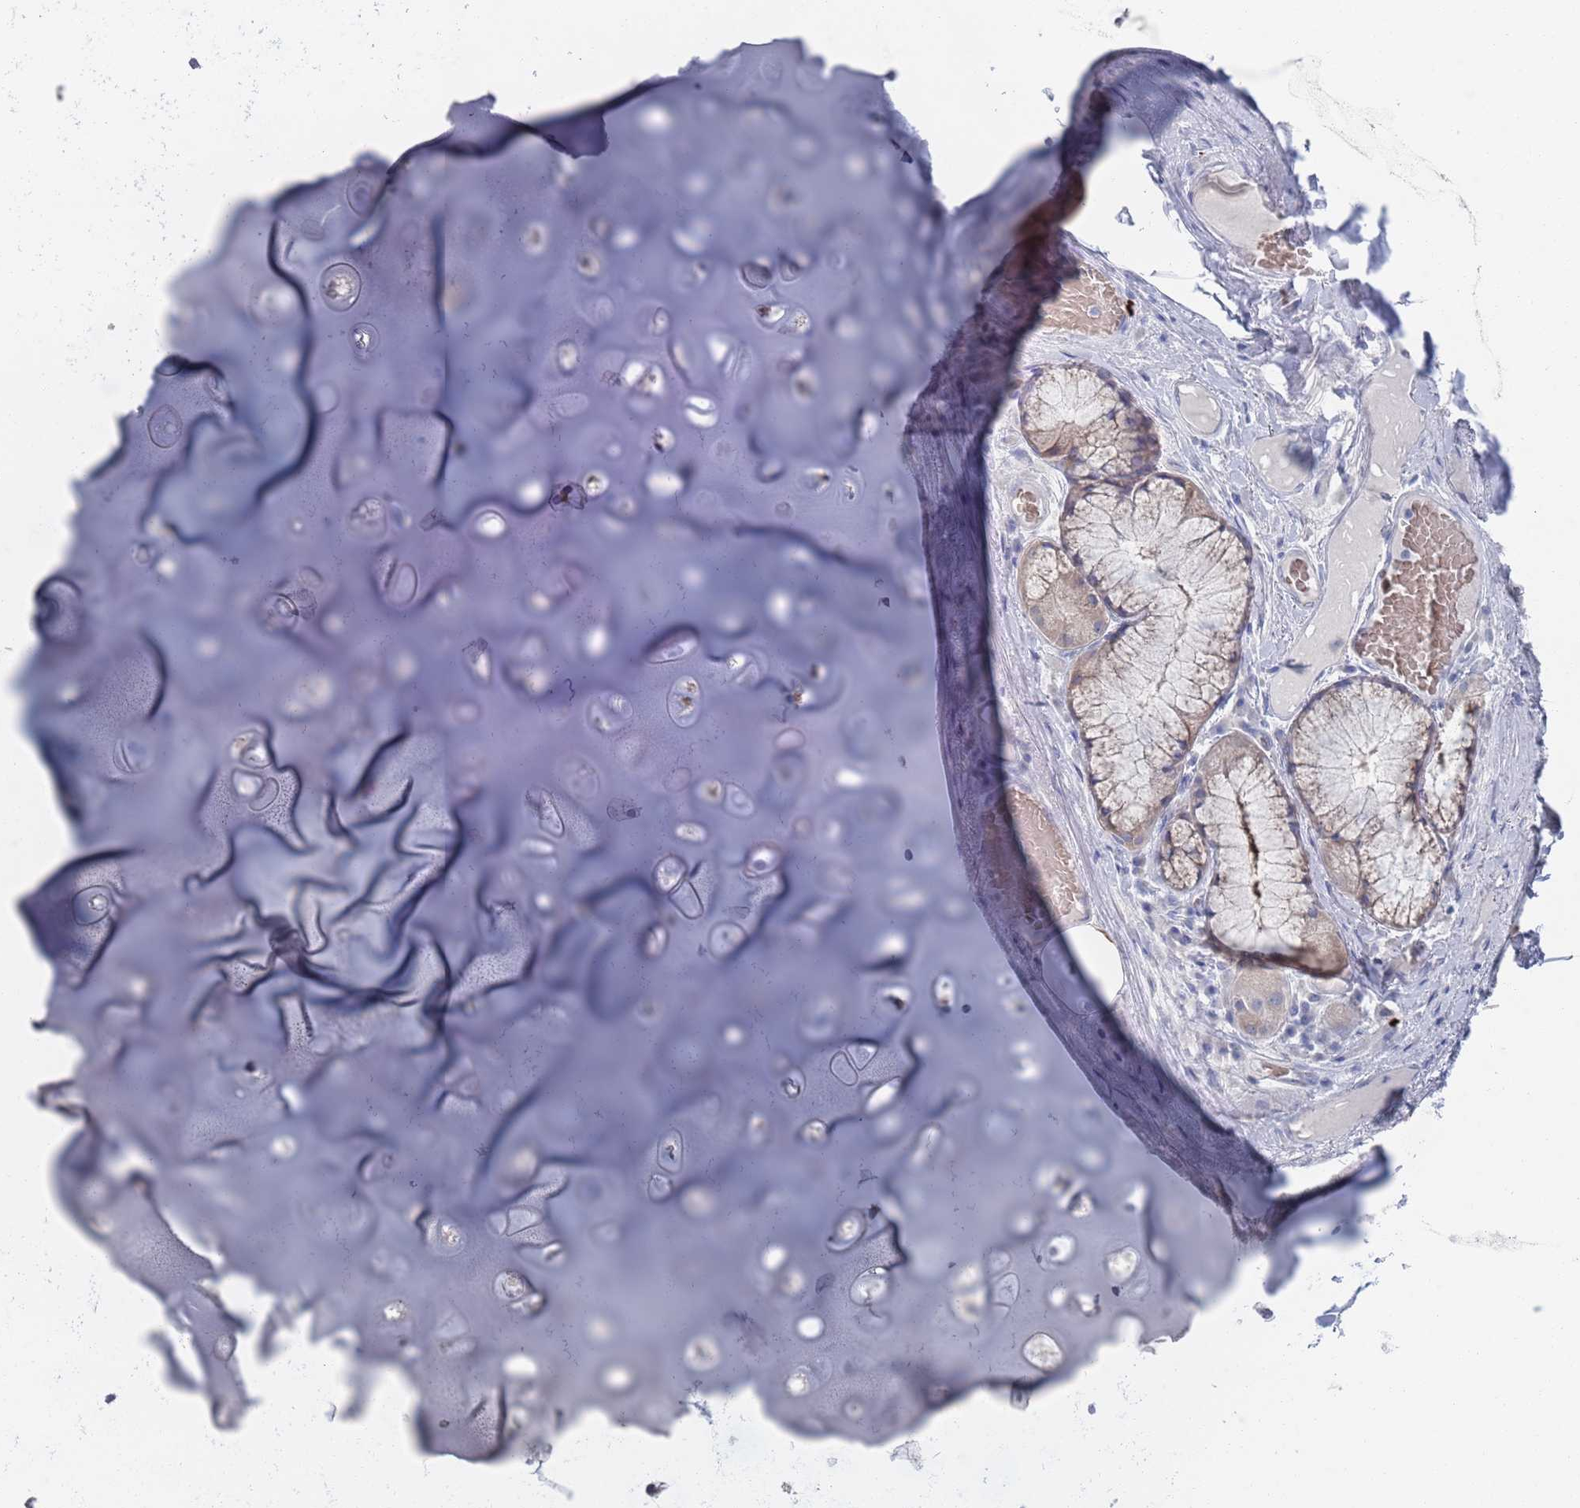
{"staining": {"intensity": "negative", "quantity": "none", "location": "none"}, "tissue": "soft tissue", "cell_type": "Chondrocytes", "image_type": "normal", "snomed": [{"axis": "morphology", "description": "Normal tissue, NOS"}, {"axis": "topography", "description": "Cartilage tissue"}, {"axis": "topography", "description": "Bronchus"}], "caption": "A high-resolution histopathology image shows immunohistochemistry staining of normal soft tissue, which demonstrates no significant staining in chondrocytes.", "gene": "TMCO3", "patient": {"sex": "male", "age": 56}}